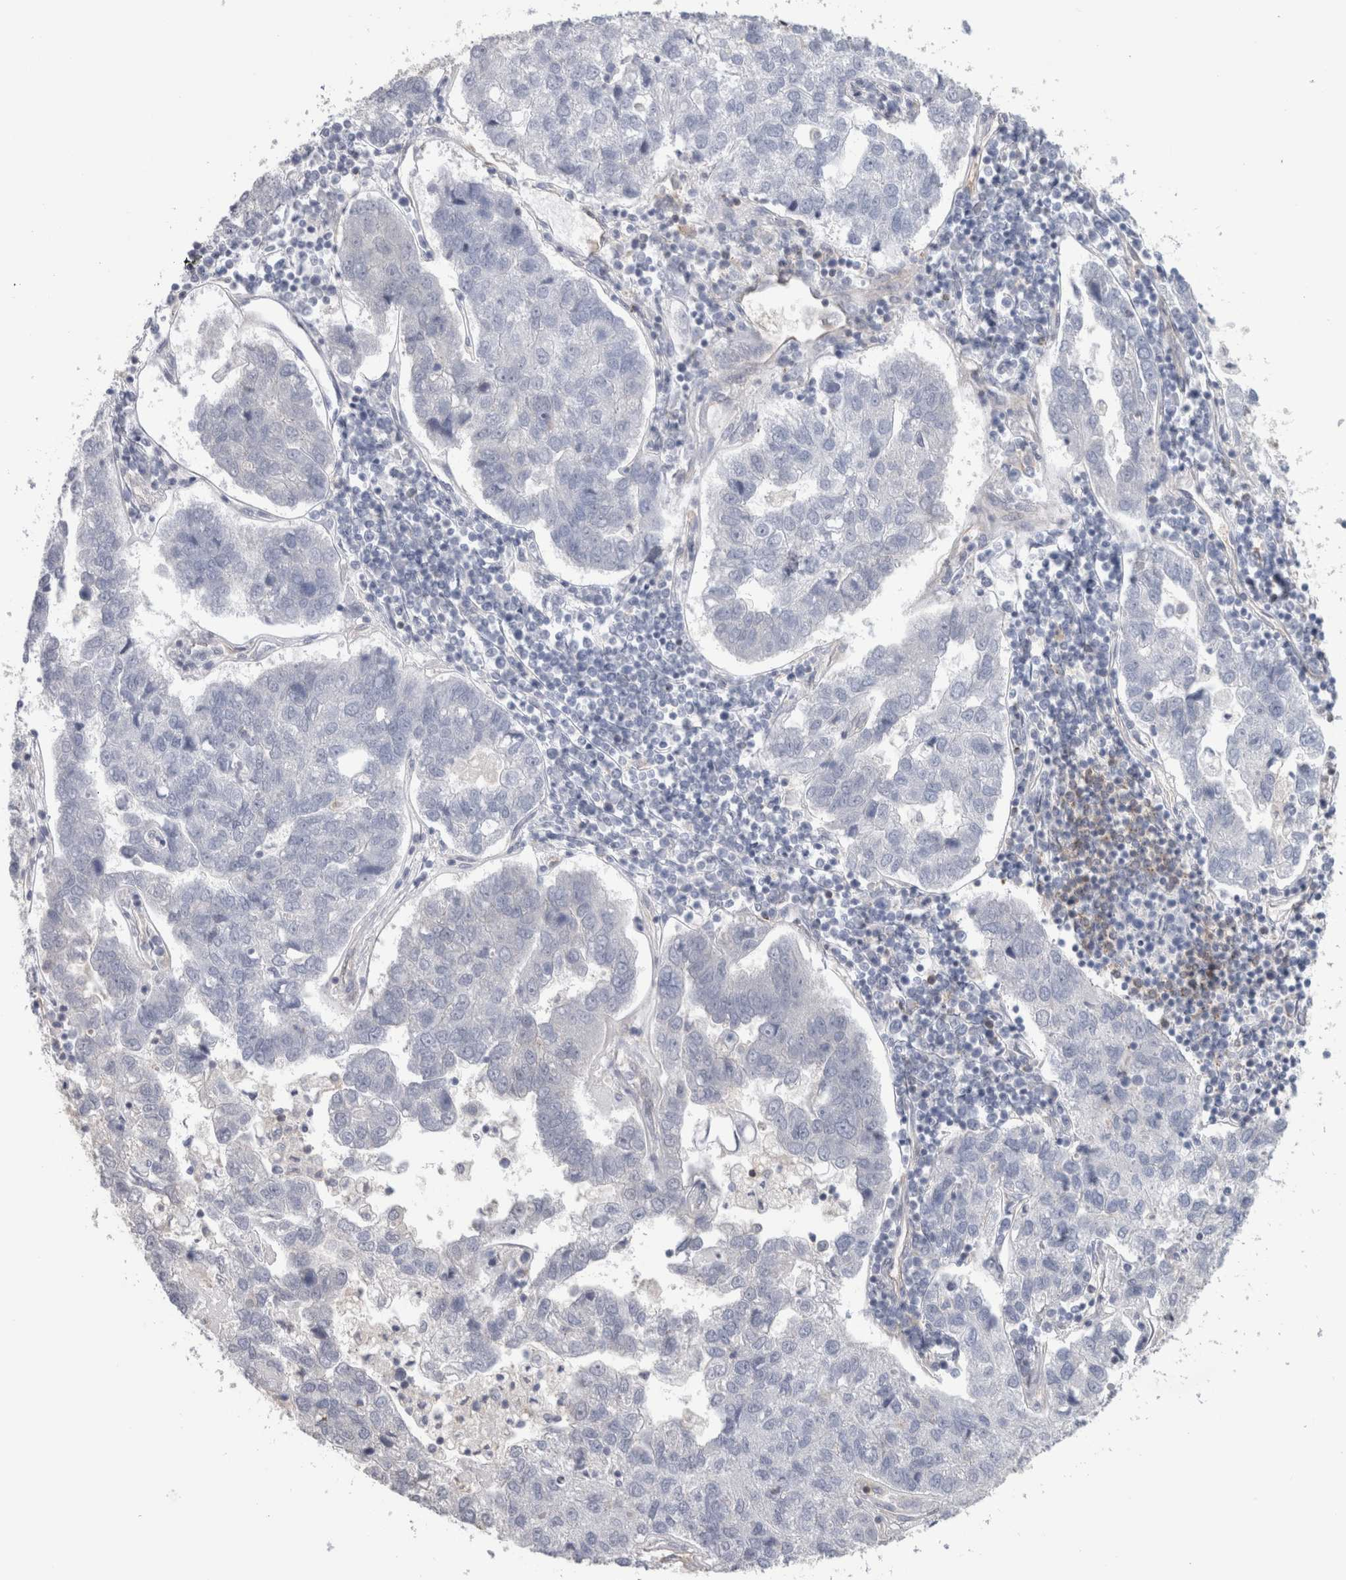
{"staining": {"intensity": "negative", "quantity": "none", "location": "none"}, "tissue": "pancreatic cancer", "cell_type": "Tumor cells", "image_type": "cancer", "snomed": [{"axis": "morphology", "description": "Adenocarcinoma, NOS"}, {"axis": "topography", "description": "Pancreas"}], "caption": "This is an IHC micrograph of pancreatic cancer (adenocarcinoma). There is no expression in tumor cells.", "gene": "SCRN1", "patient": {"sex": "female", "age": 61}}